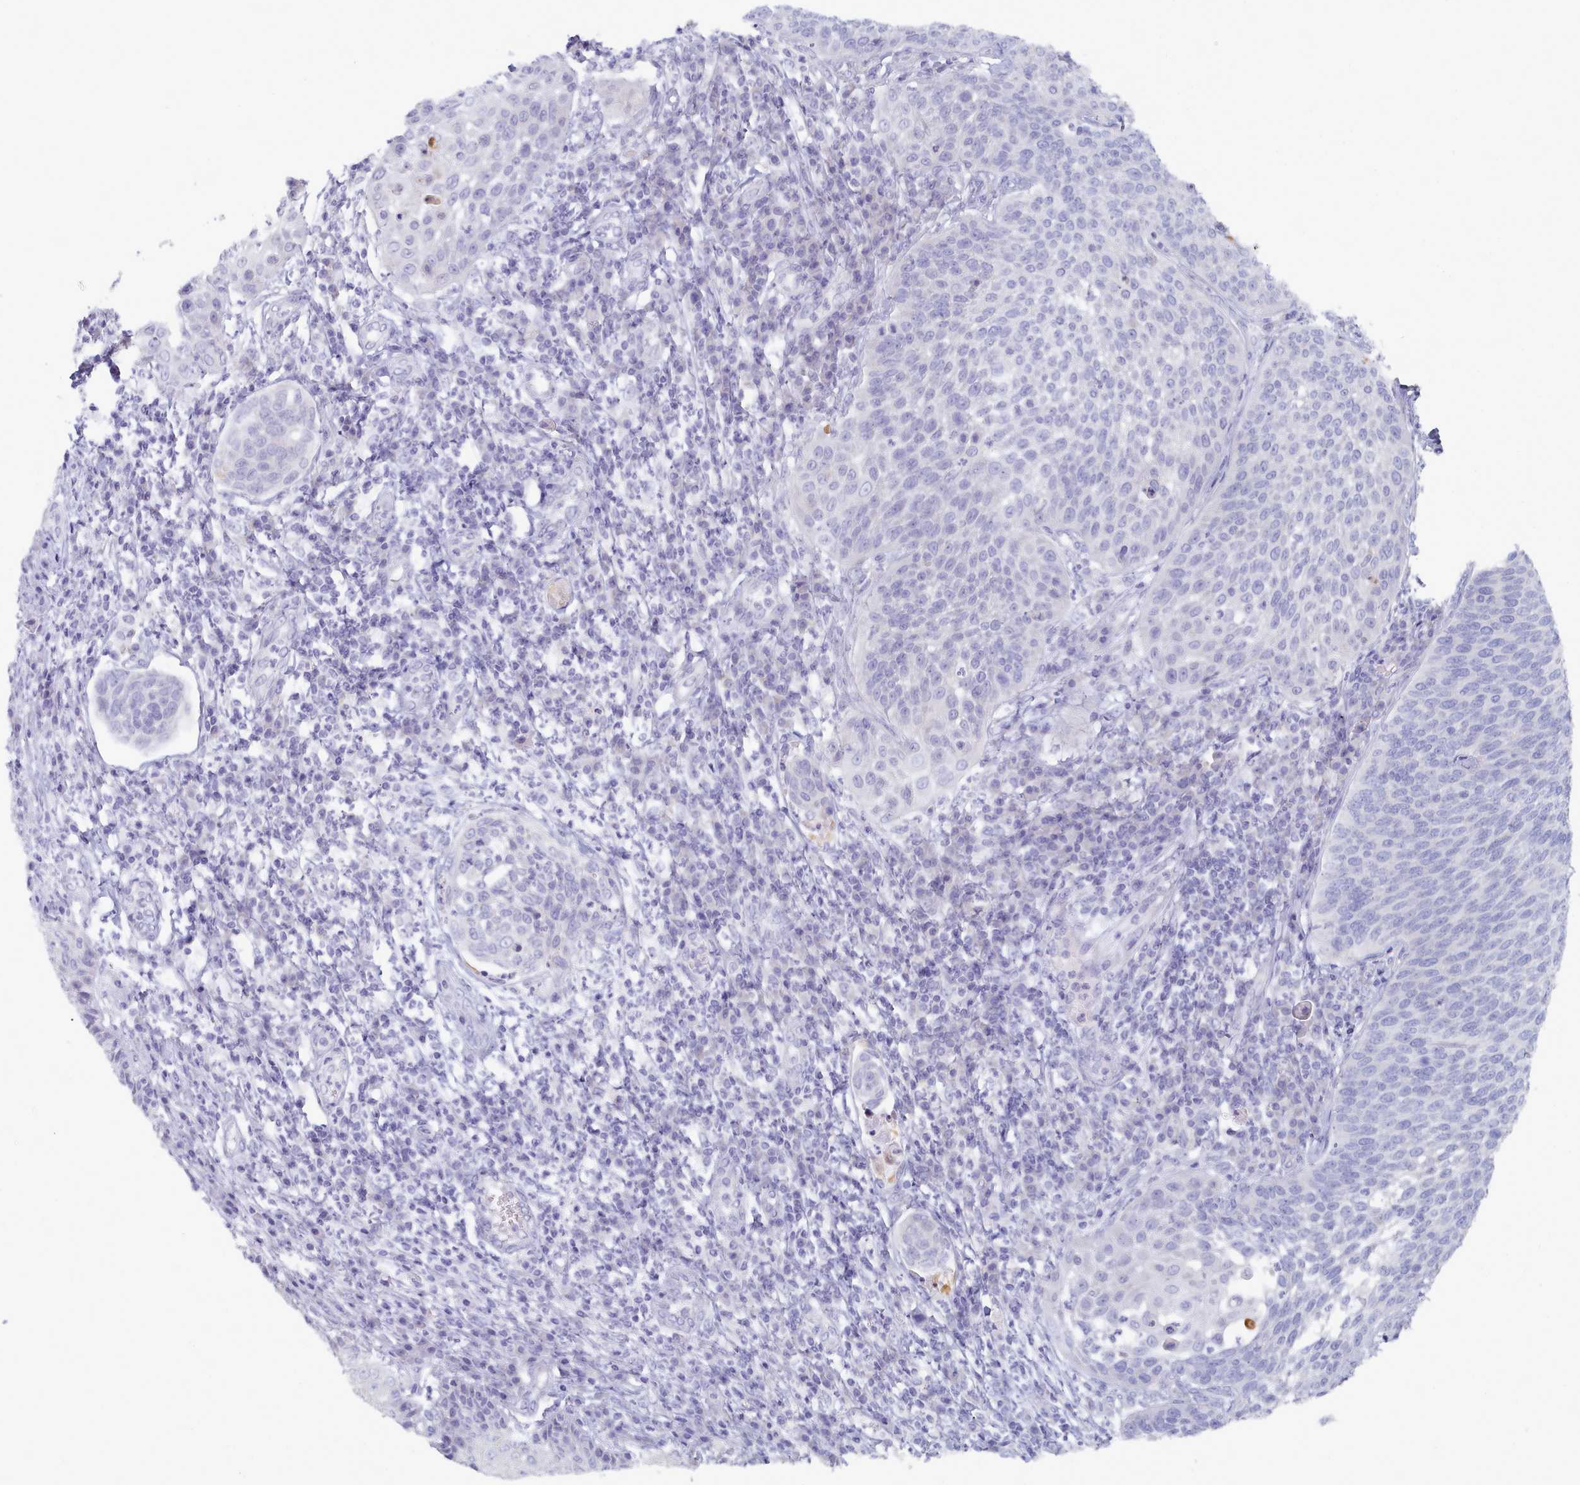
{"staining": {"intensity": "negative", "quantity": "none", "location": "none"}, "tissue": "cervical cancer", "cell_type": "Tumor cells", "image_type": "cancer", "snomed": [{"axis": "morphology", "description": "Squamous cell carcinoma, NOS"}, {"axis": "topography", "description": "Cervix"}], "caption": "Human squamous cell carcinoma (cervical) stained for a protein using immunohistochemistry (IHC) demonstrates no expression in tumor cells.", "gene": "TYW1B", "patient": {"sex": "female", "age": 34}}